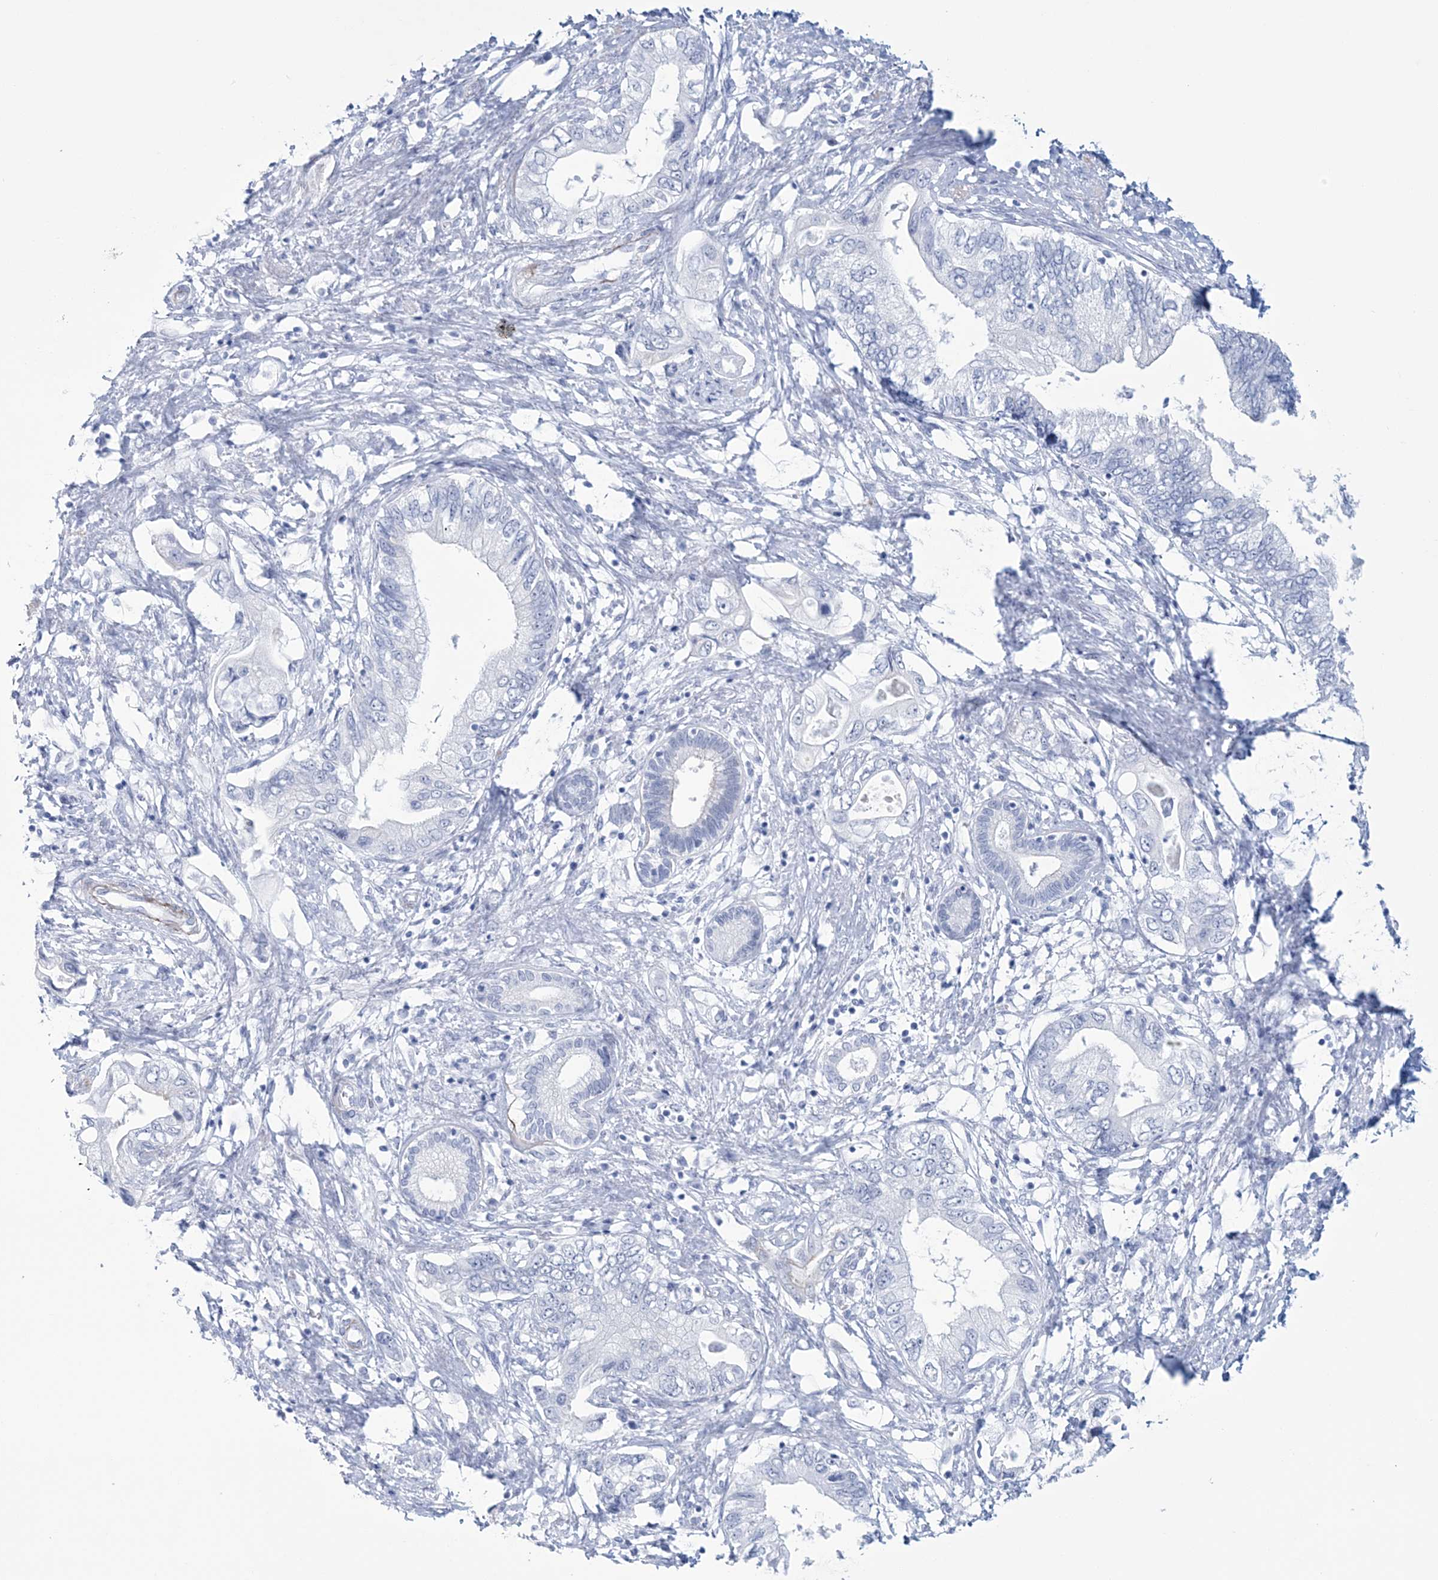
{"staining": {"intensity": "negative", "quantity": "none", "location": "none"}, "tissue": "pancreatic cancer", "cell_type": "Tumor cells", "image_type": "cancer", "snomed": [{"axis": "morphology", "description": "Adenocarcinoma, NOS"}, {"axis": "topography", "description": "Pancreas"}], "caption": "Human pancreatic cancer stained for a protein using immunohistochemistry (IHC) shows no staining in tumor cells.", "gene": "DPCD", "patient": {"sex": "female", "age": 73}}